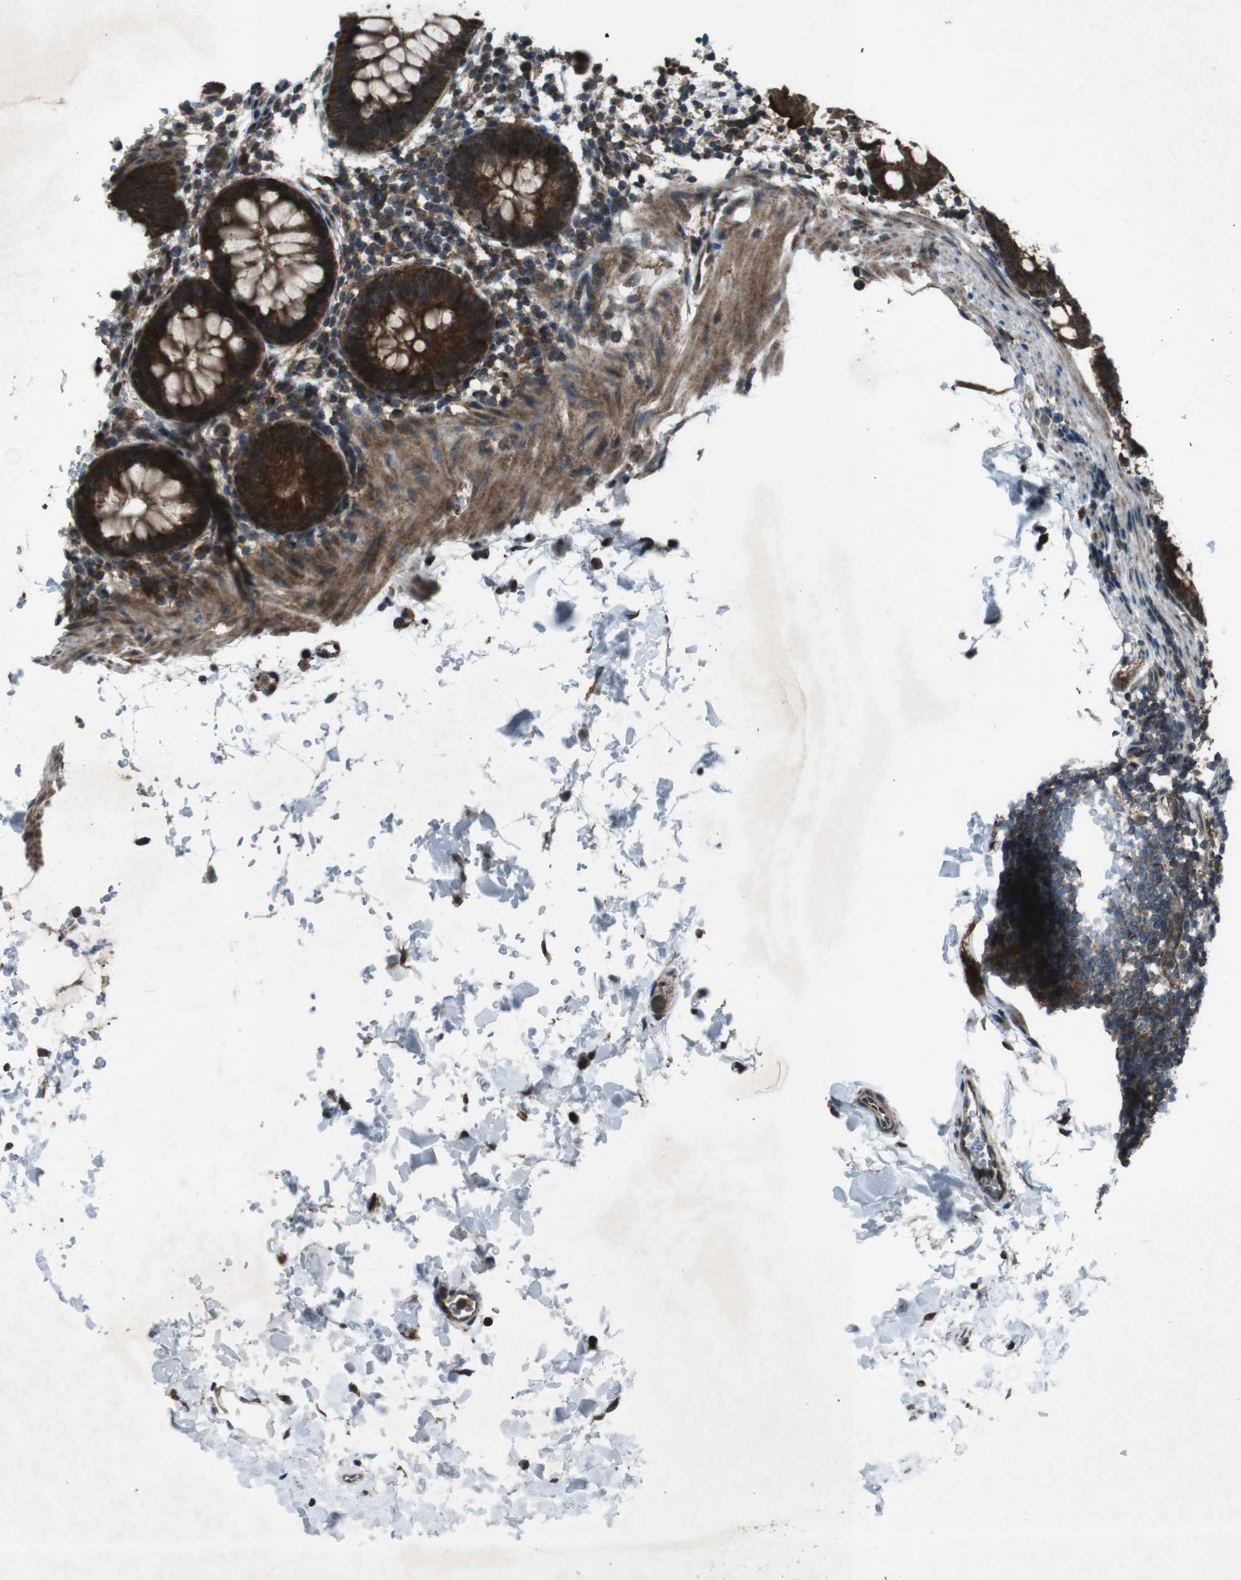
{"staining": {"intensity": "strong", "quantity": ">75%", "location": "cytoplasmic/membranous"}, "tissue": "rectum", "cell_type": "Glandular cells", "image_type": "normal", "snomed": [{"axis": "morphology", "description": "Normal tissue, NOS"}, {"axis": "topography", "description": "Rectum"}], "caption": "Immunohistochemistry staining of unremarkable rectum, which exhibits high levels of strong cytoplasmic/membranous expression in approximately >75% of glandular cells indicating strong cytoplasmic/membranous protein expression. The staining was performed using DAB (brown) for protein detection and nuclei were counterstained in hematoxylin (blue).", "gene": "SLC27A4", "patient": {"sex": "female", "age": 24}}